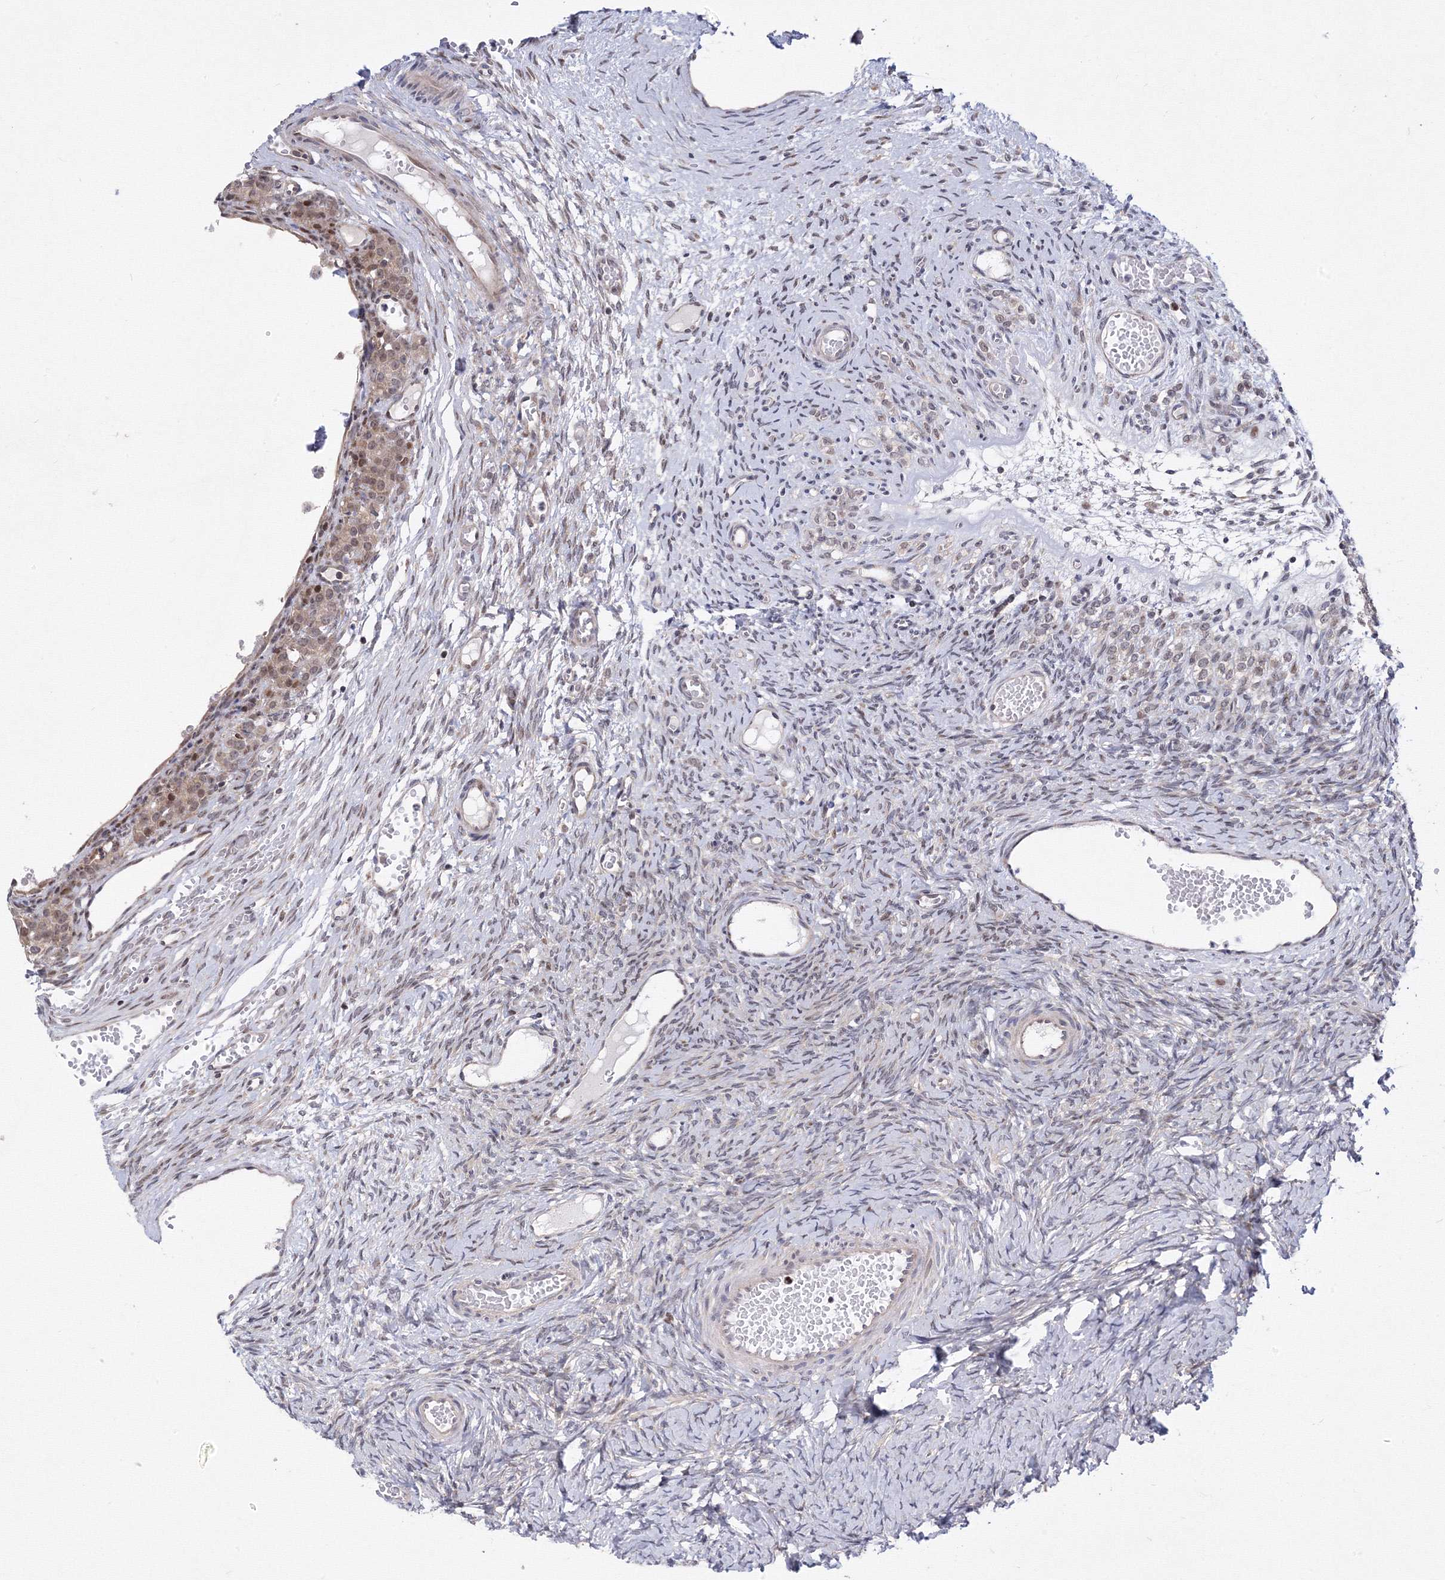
{"staining": {"intensity": "negative", "quantity": "none", "location": "none"}, "tissue": "ovary", "cell_type": "Ovarian stroma cells", "image_type": "normal", "snomed": [{"axis": "morphology", "description": "Adenocarcinoma, NOS"}, {"axis": "topography", "description": "Endometrium"}], "caption": "IHC image of unremarkable ovary stained for a protein (brown), which displays no positivity in ovarian stroma cells.", "gene": "GPN1", "patient": {"sex": "female", "age": 32}}